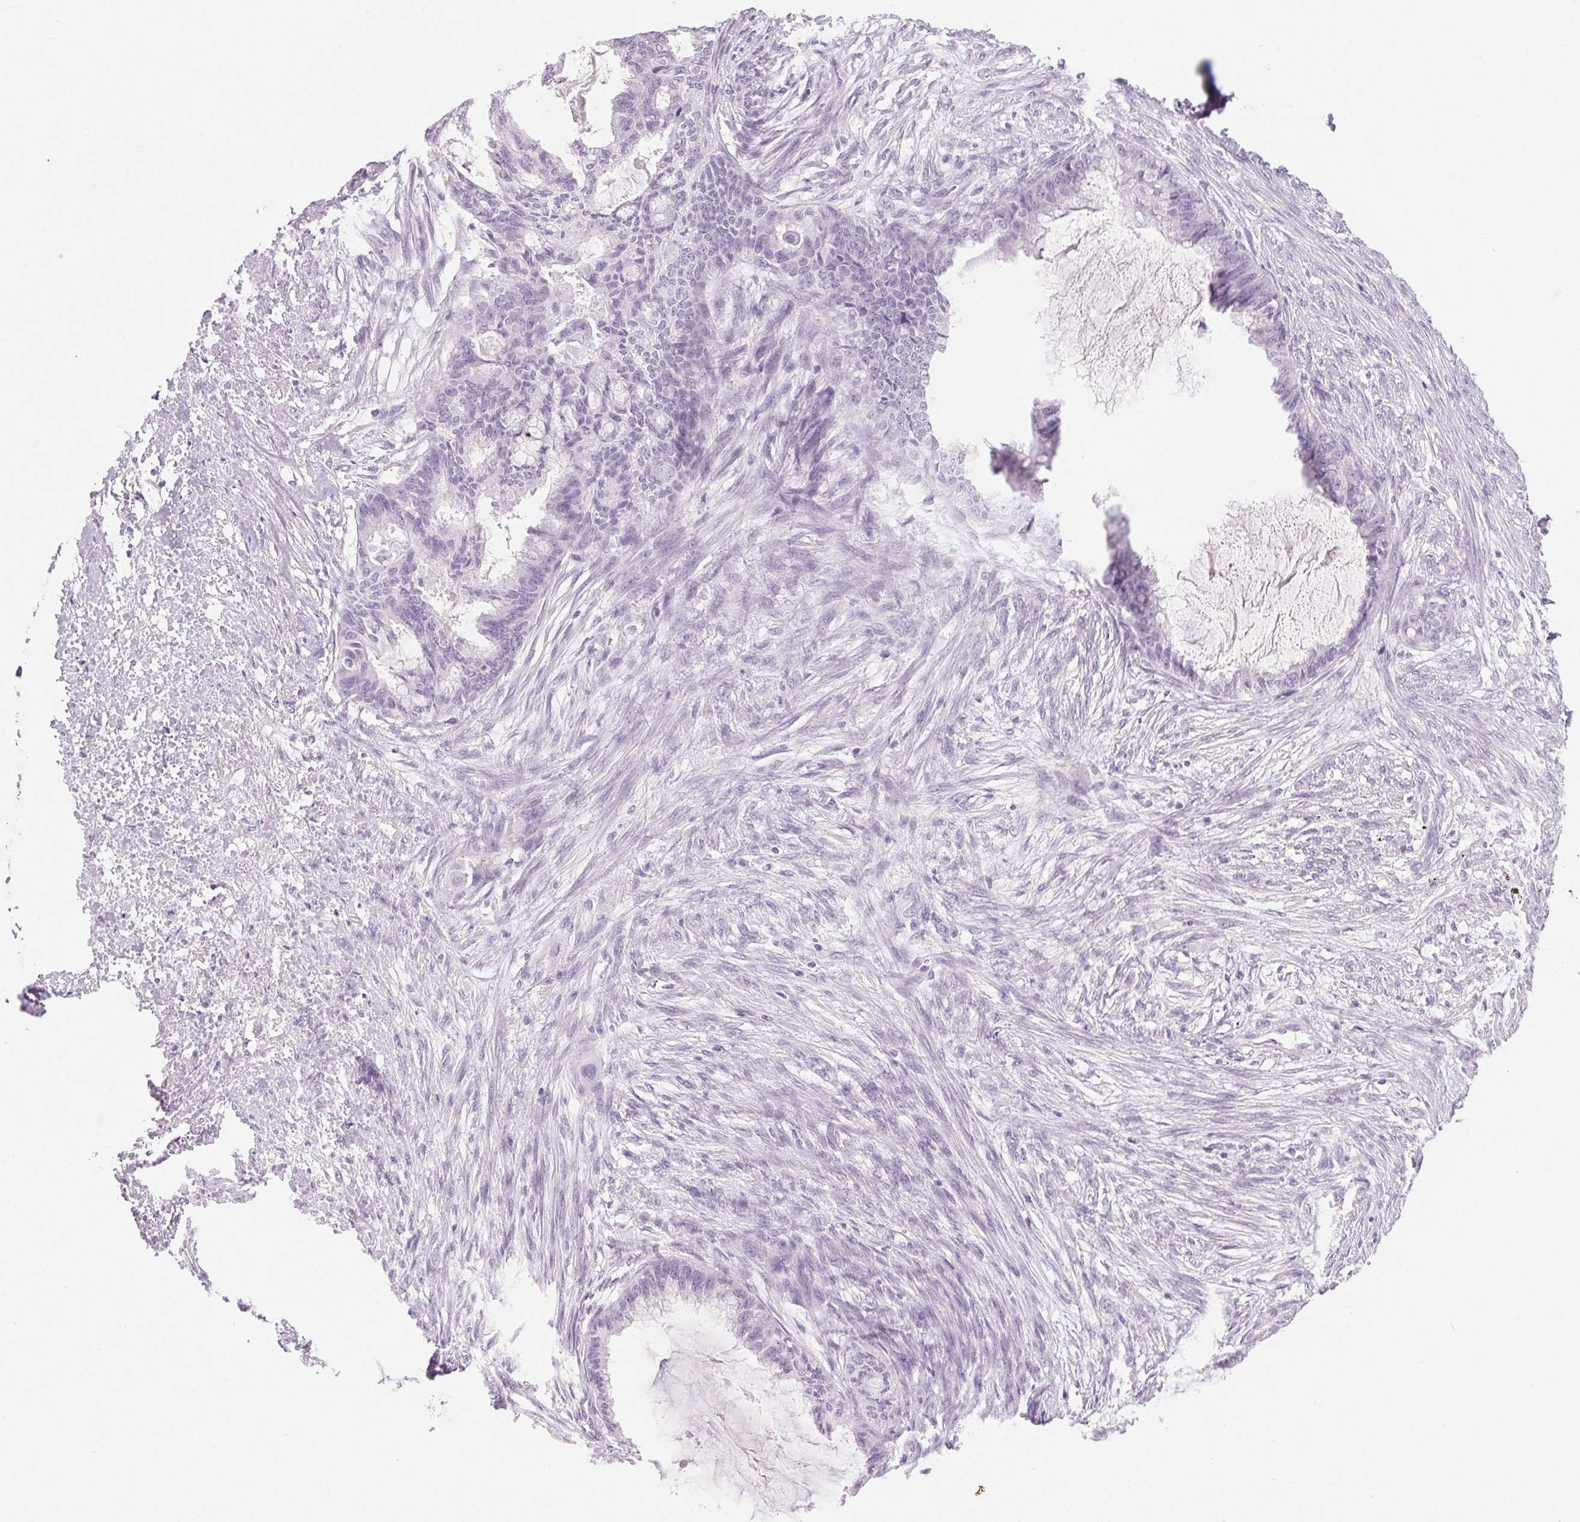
{"staining": {"intensity": "negative", "quantity": "none", "location": "none"}, "tissue": "endometrial cancer", "cell_type": "Tumor cells", "image_type": "cancer", "snomed": [{"axis": "morphology", "description": "Adenocarcinoma, NOS"}, {"axis": "topography", "description": "Endometrium"}], "caption": "There is no significant staining in tumor cells of endometrial cancer.", "gene": "LRP2", "patient": {"sex": "female", "age": 86}}